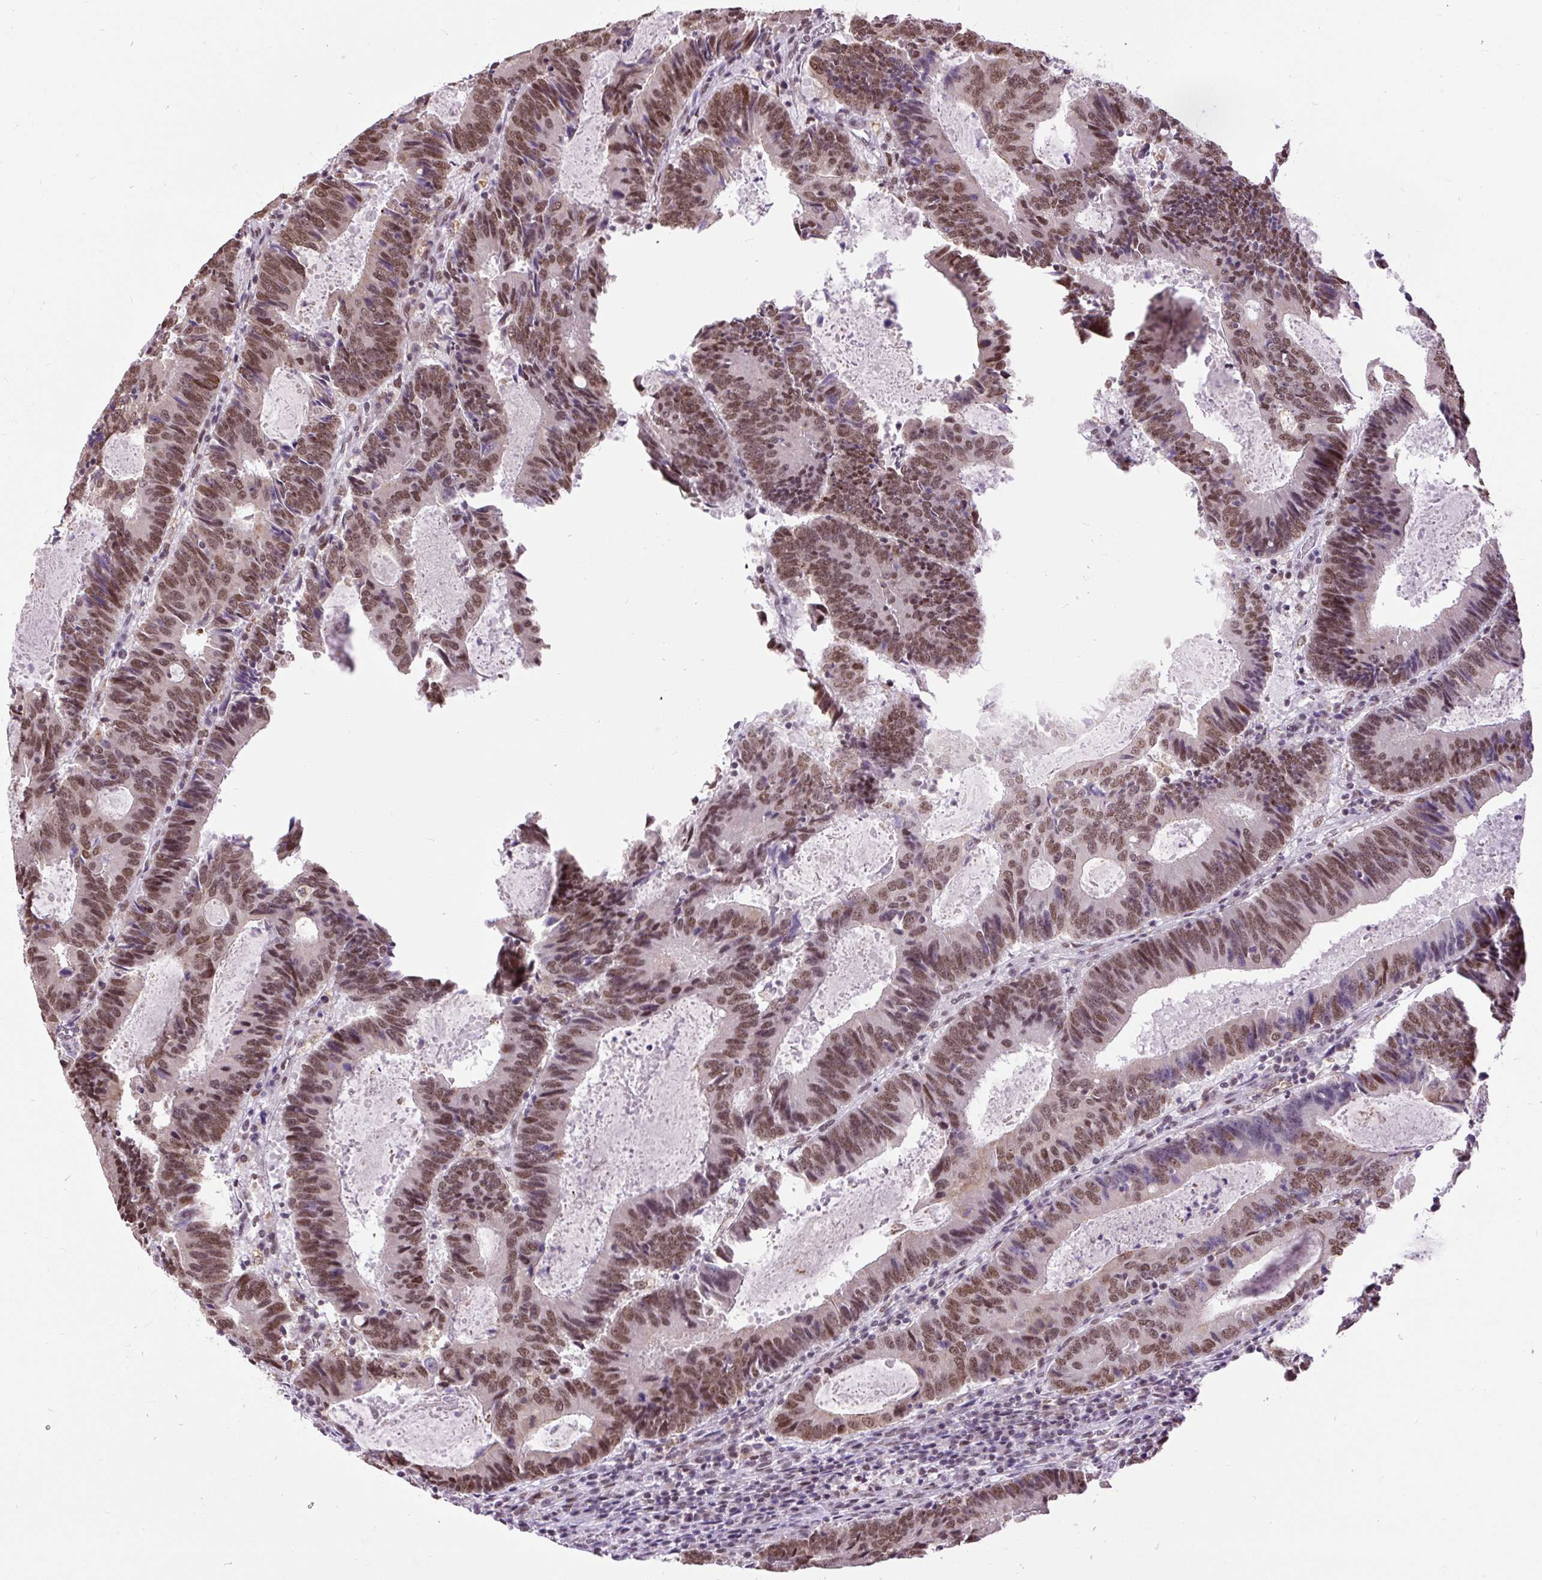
{"staining": {"intensity": "moderate", "quantity": ">75%", "location": "nuclear"}, "tissue": "colorectal cancer", "cell_type": "Tumor cells", "image_type": "cancer", "snomed": [{"axis": "morphology", "description": "Adenocarcinoma, NOS"}, {"axis": "topography", "description": "Colon"}], "caption": "This histopathology image demonstrates colorectal adenocarcinoma stained with immunohistochemistry (IHC) to label a protein in brown. The nuclear of tumor cells show moderate positivity for the protein. Nuclei are counter-stained blue.", "gene": "ZNF672", "patient": {"sex": "male", "age": 67}}